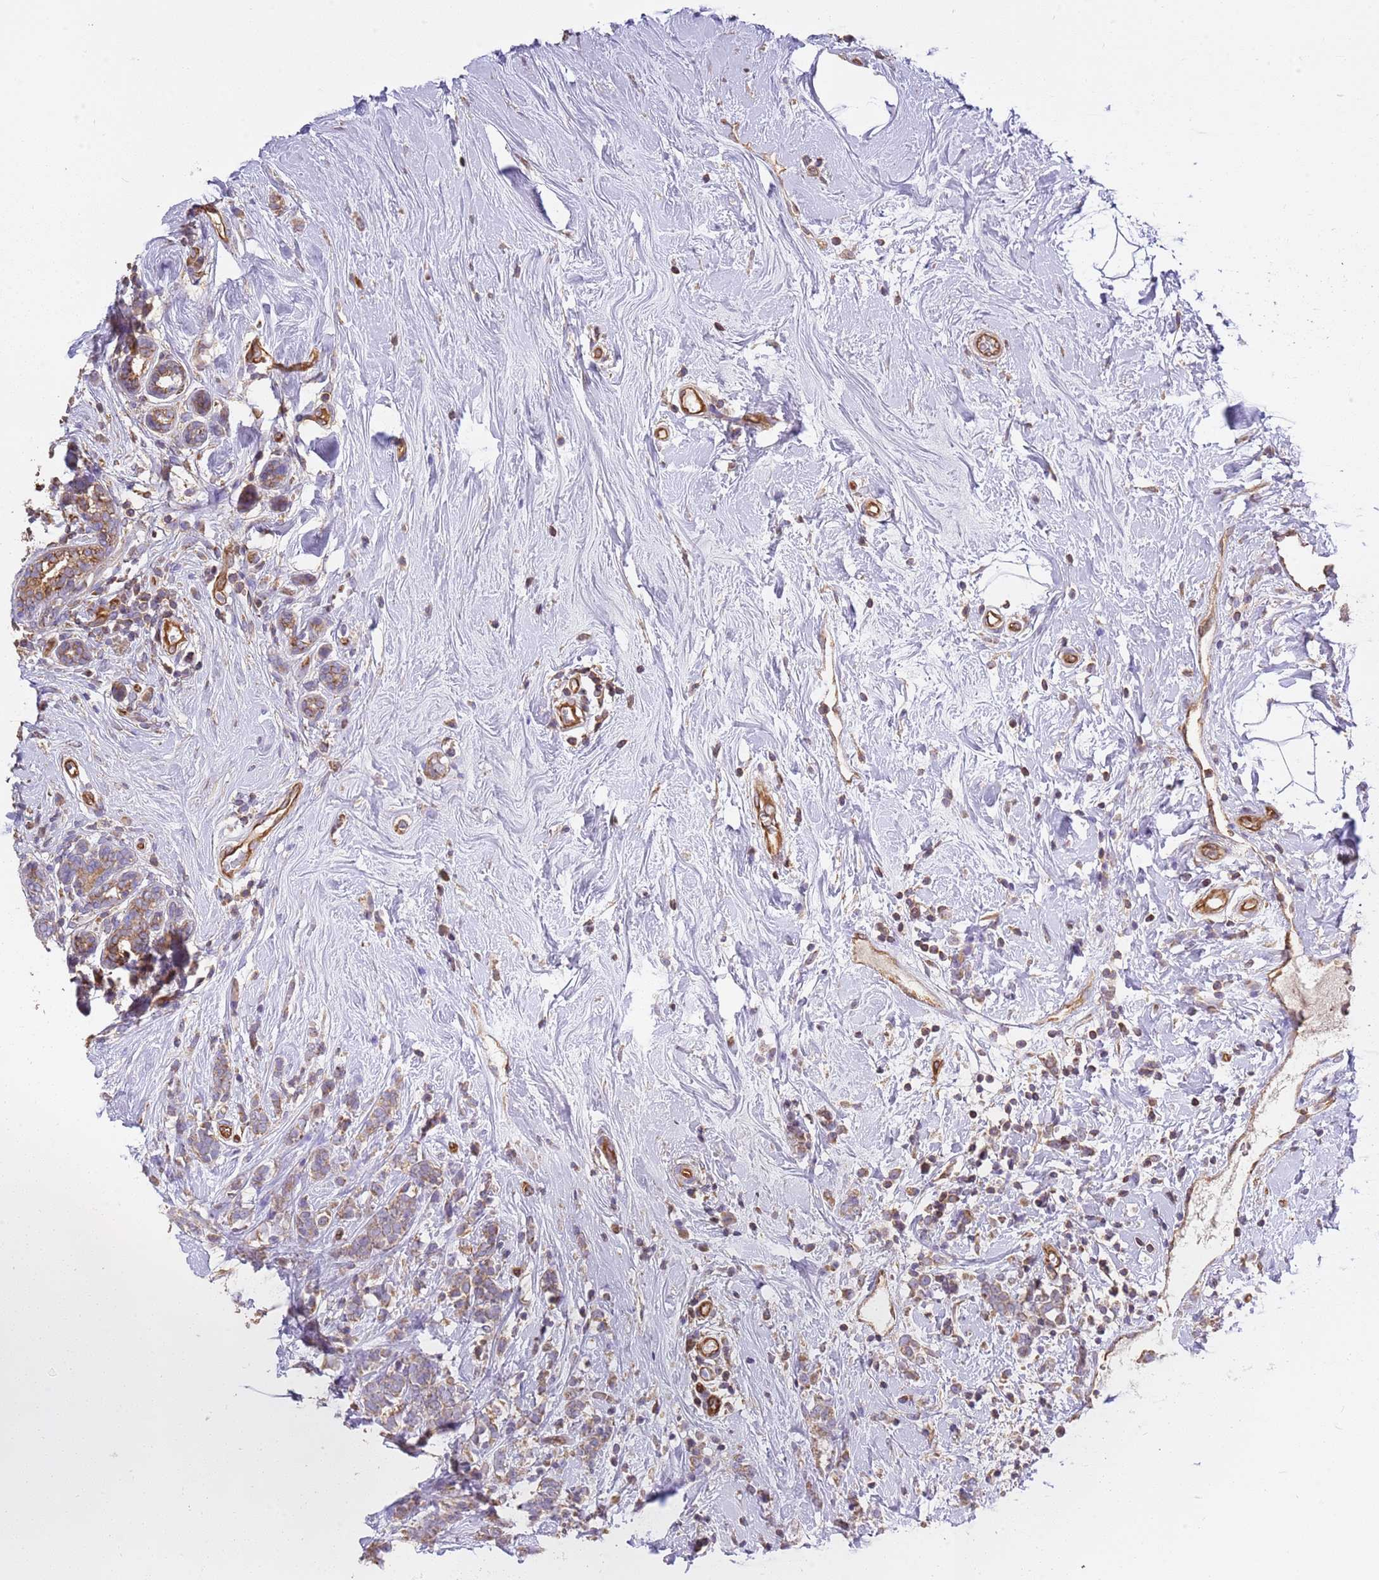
{"staining": {"intensity": "moderate", "quantity": ">75%", "location": "cytoplasmic/membranous"}, "tissue": "breast cancer", "cell_type": "Tumor cells", "image_type": "cancer", "snomed": [{"axis": "morphology", "description": "Lobular carcinoma"}, {"axis": "topography", "description": "Breast"}], "caption": "Tumor cells demonstrate medium levels of moderate cytoplasmic/membranous positivity in about >75% of cells in breast lobular carcinoma. The protein of interest is shown in brown color, while the nuclei are stained blue.", "gene": "DOCK9", "patient": {"sex": "female", "age": 58}}